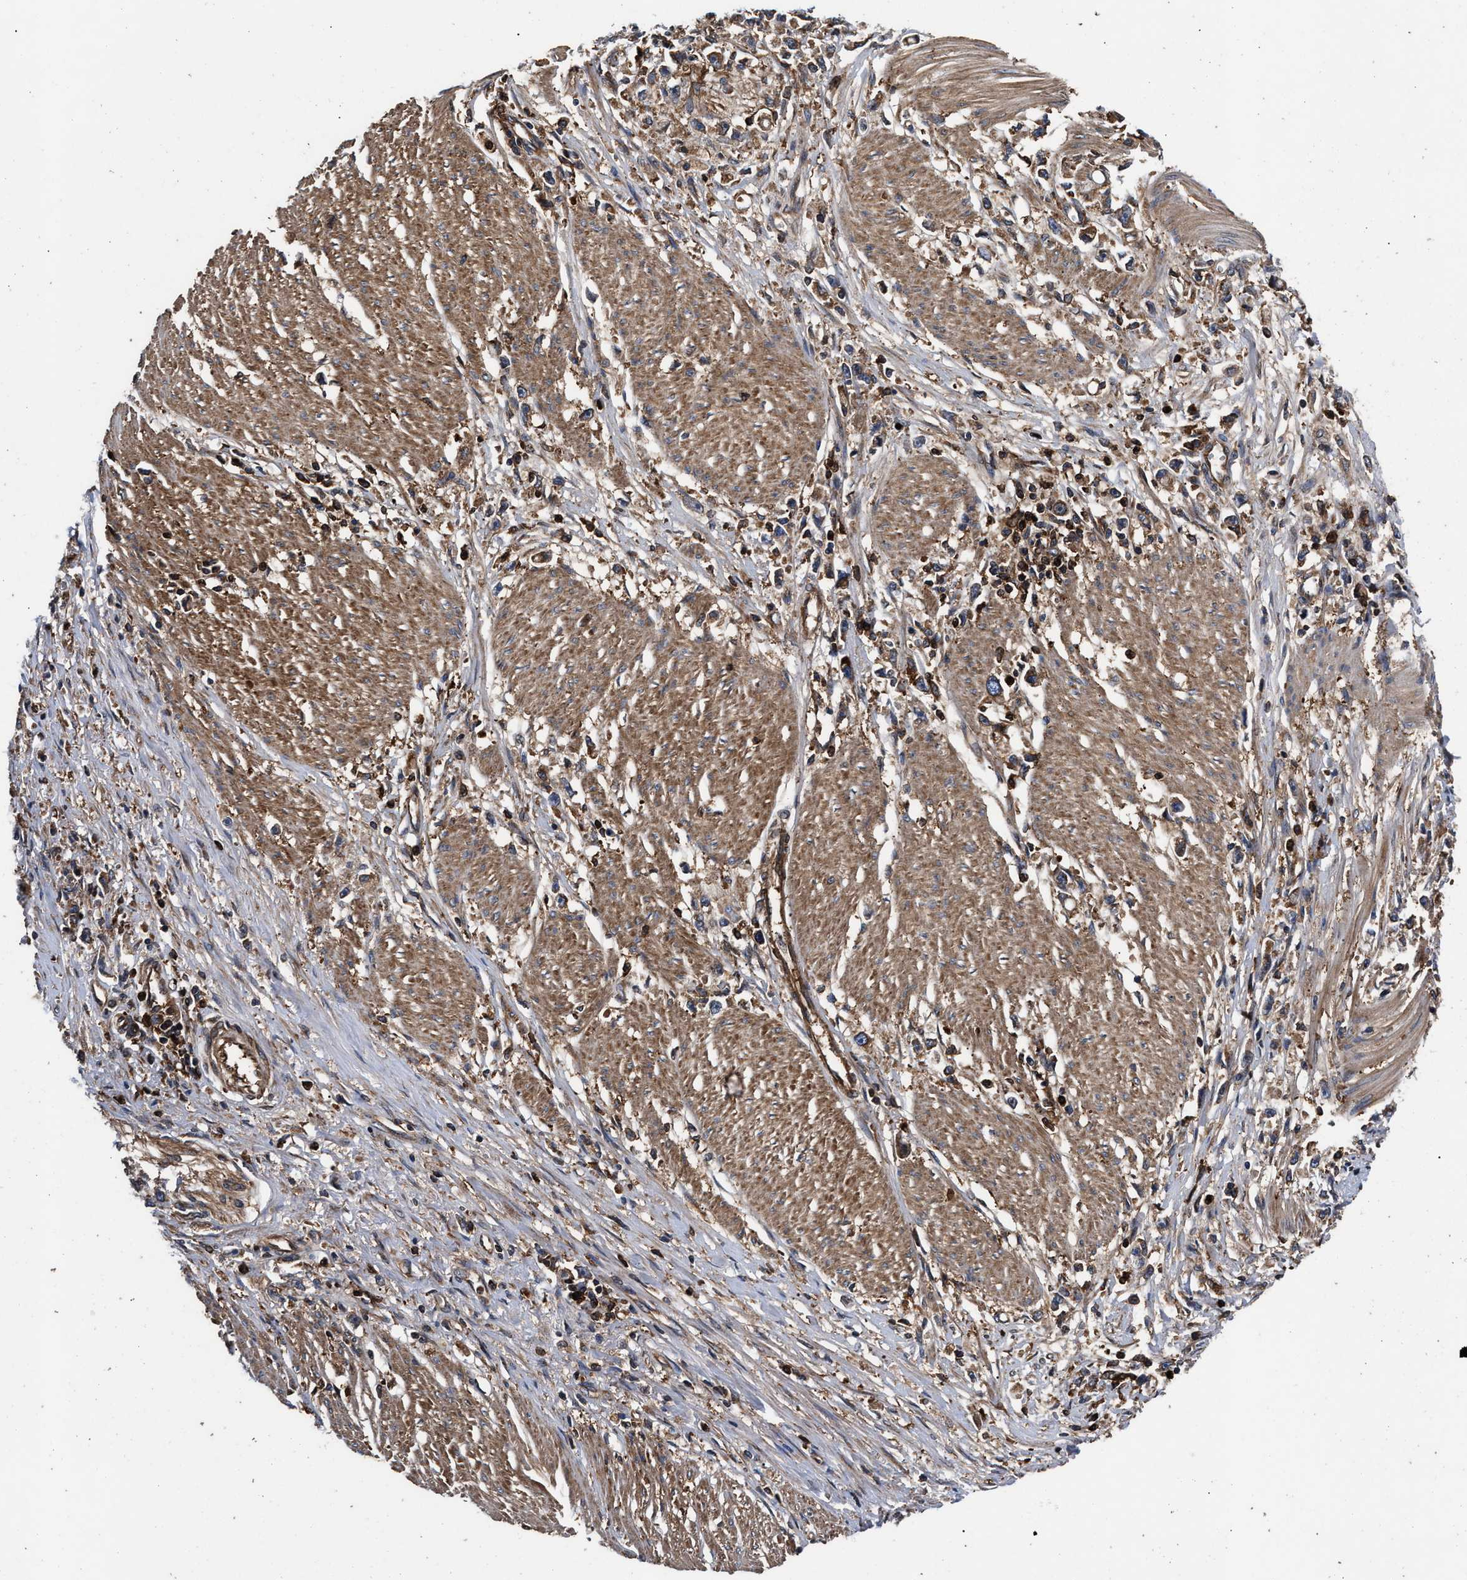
{"staining": {"intensity": "moderate", "quantity": ">75%", "location": "cytoplasmic/membranous"}, "tissue": "stomach cancer", "cell_type": "Tumor cells", "image_type": "cancer", "snomed": [{"axis": "morphology", "description": "Adenocarcinoma, NOS"}, {"axis": "topography", "description": "Stomach"}], "caption": "A medium amount of moderate cytoplasmic/membranous staining is identified in about >75% of tumor cells in stomach cancer (adenocarcinoma) tissue. (IHC, brightfield microscopy, high magnification).", "gene": "KYAT1", "patient": {"sex": "female", "age": 59}}